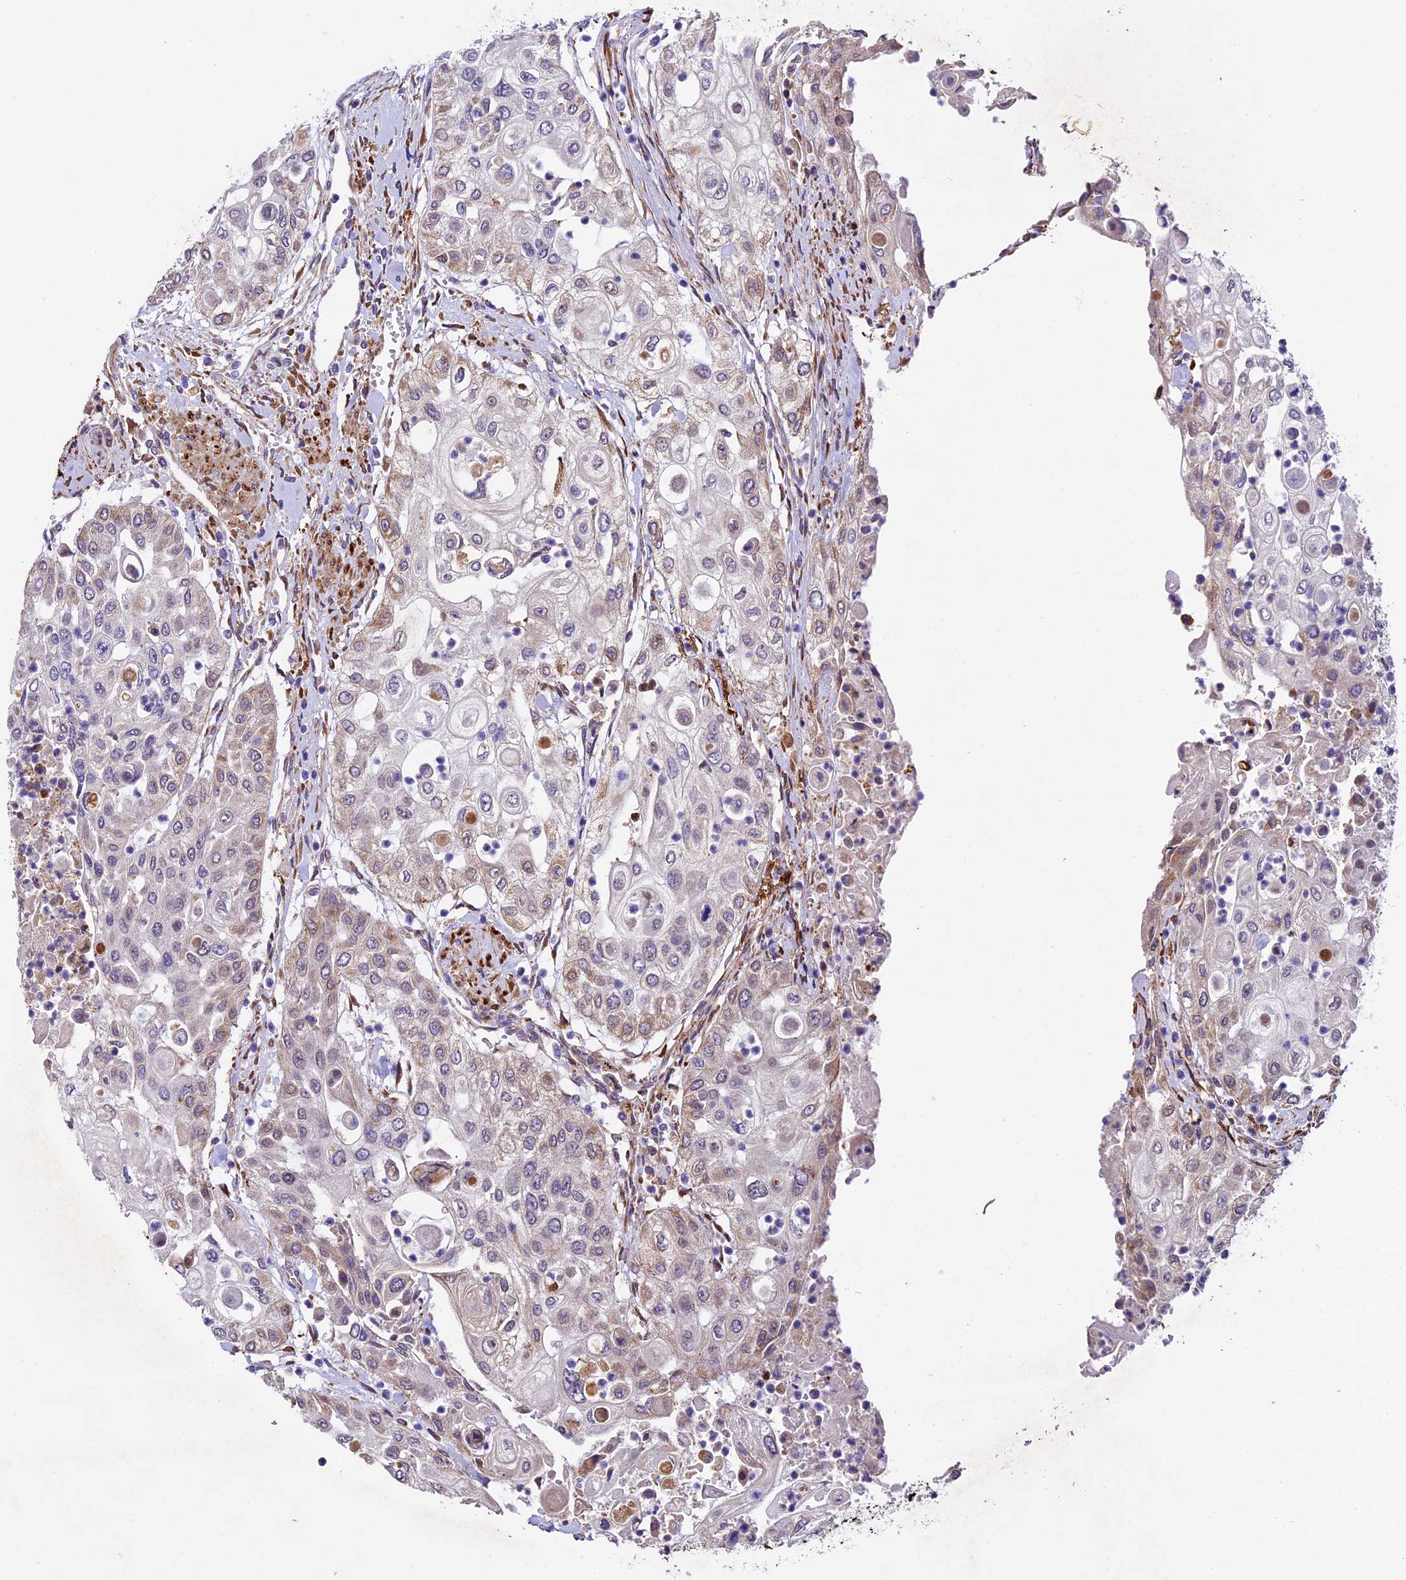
{"staining": {"intensity": "moderate", "quantity": "<25%", "location": "cytoplasmic/membranous"}, "tissue": "urothelial cancer", "cell_type": "Tumor cells", "image_type": "cancer", "snomed": [{"axis": "morphology", "description": "Urothelial carcinoma, High grade"}, {"axis": "topography", "description": "Urinary bladder"}], "caption": "Protein staining by IHC demonstrates moderate cytoplasmic/membranous expression in about <25% of tumor cells in urothelial cancer.", "gene": "LSM7", "patient": {"sex": "female", "age": 79}}